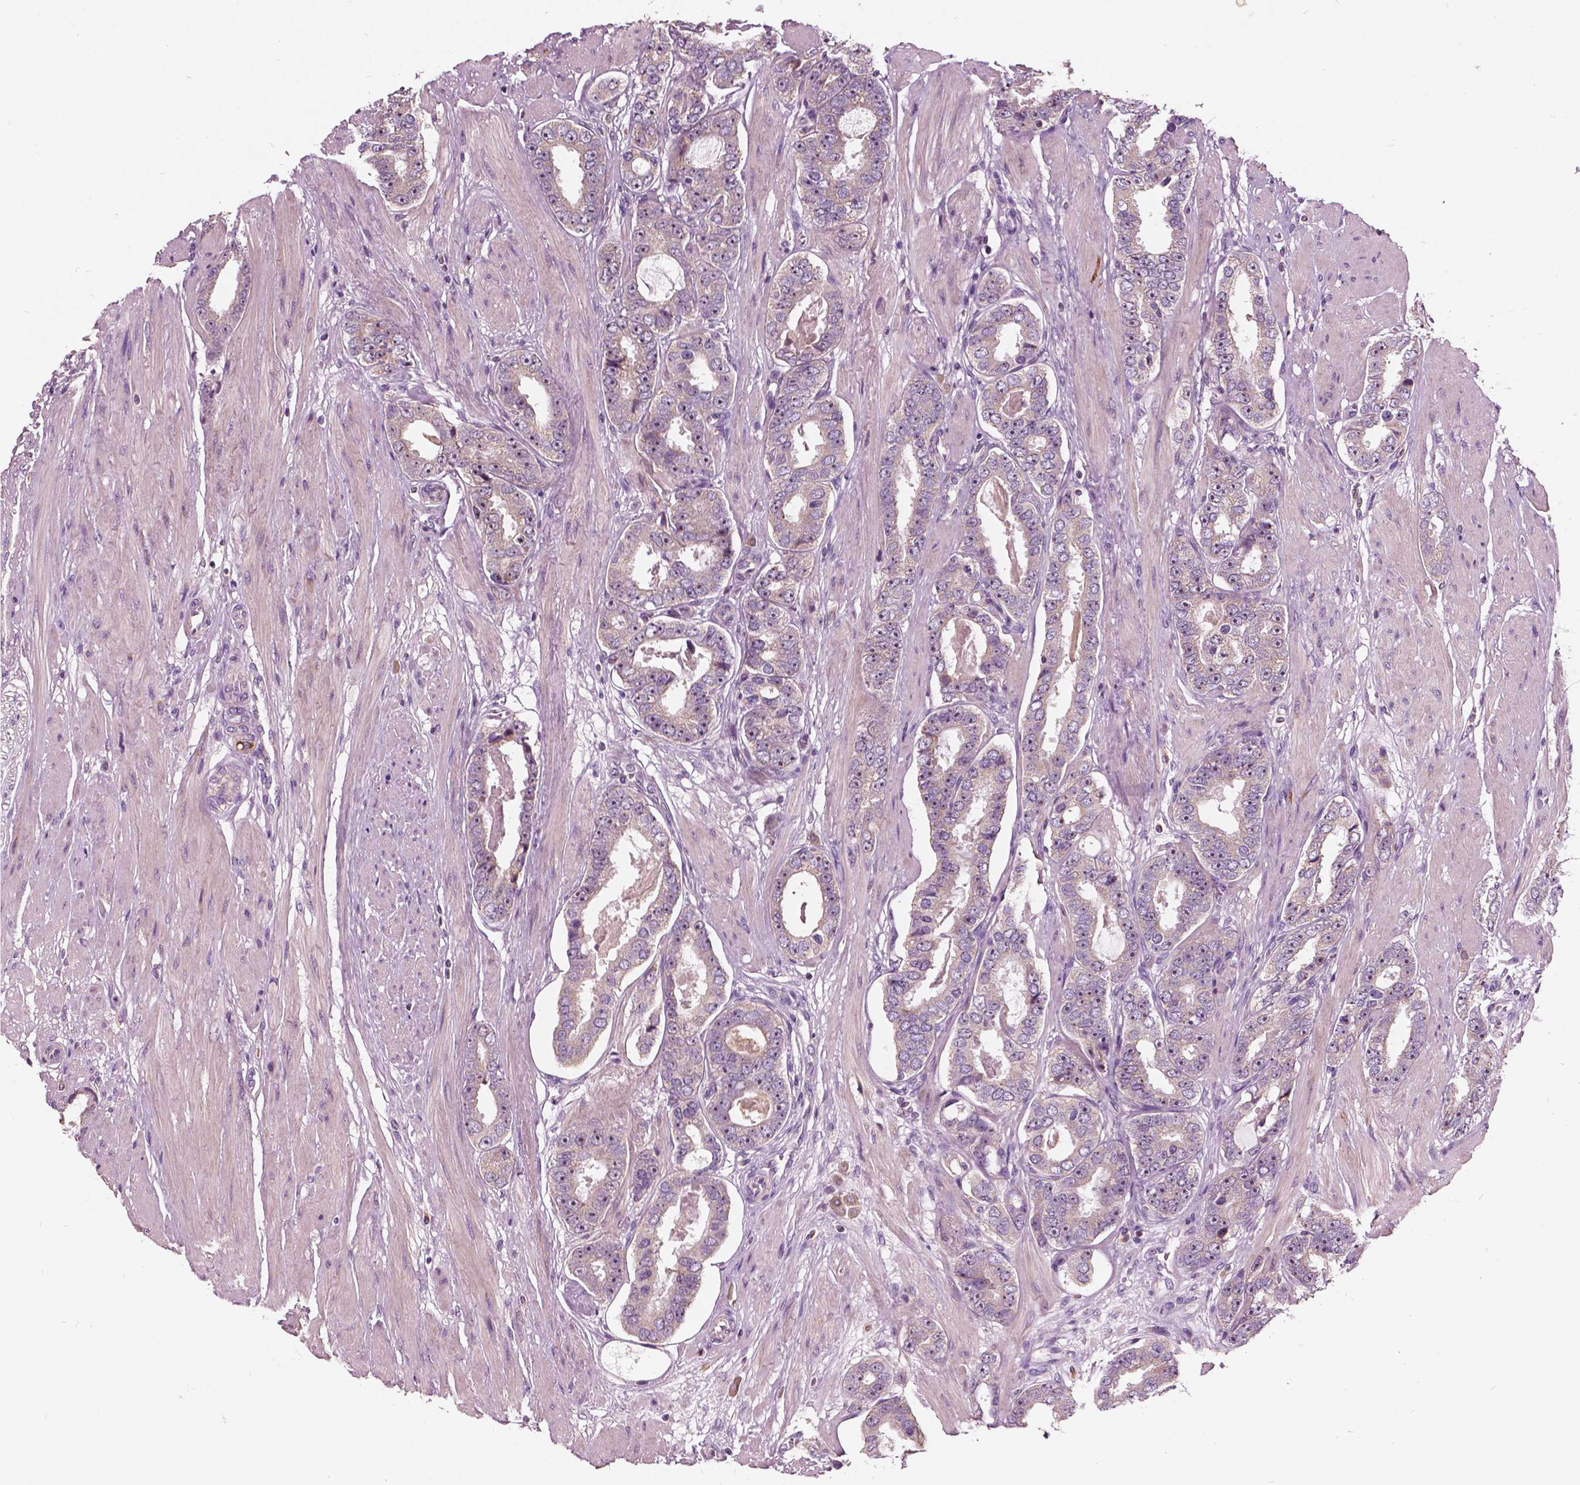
{"staining": {"intensity": "weak", "quantity": "25%-75%", "location": "cytoplasmic/membranous,nuclear"}, "tissue": "prostate cancer", "cell_type": "Tumor cells", "image_type": "cancer", "snomed": [{"axis": "morphology", "description": "Adenocarcinoma, High grade"}, {"axis": "topography", "description": "Prostate"}], "caption": "Prostate cancer (adenocarcinoma (high-grade)) stained with DAB immunohistochemistry (IHC) reveals low levels of weak cytoplasmic/membranous and nuclear expression in approximately 25%-75% of tumor cells.", "gene": "ODF3L2", "patient": {"sex": "male", "age": 63}}